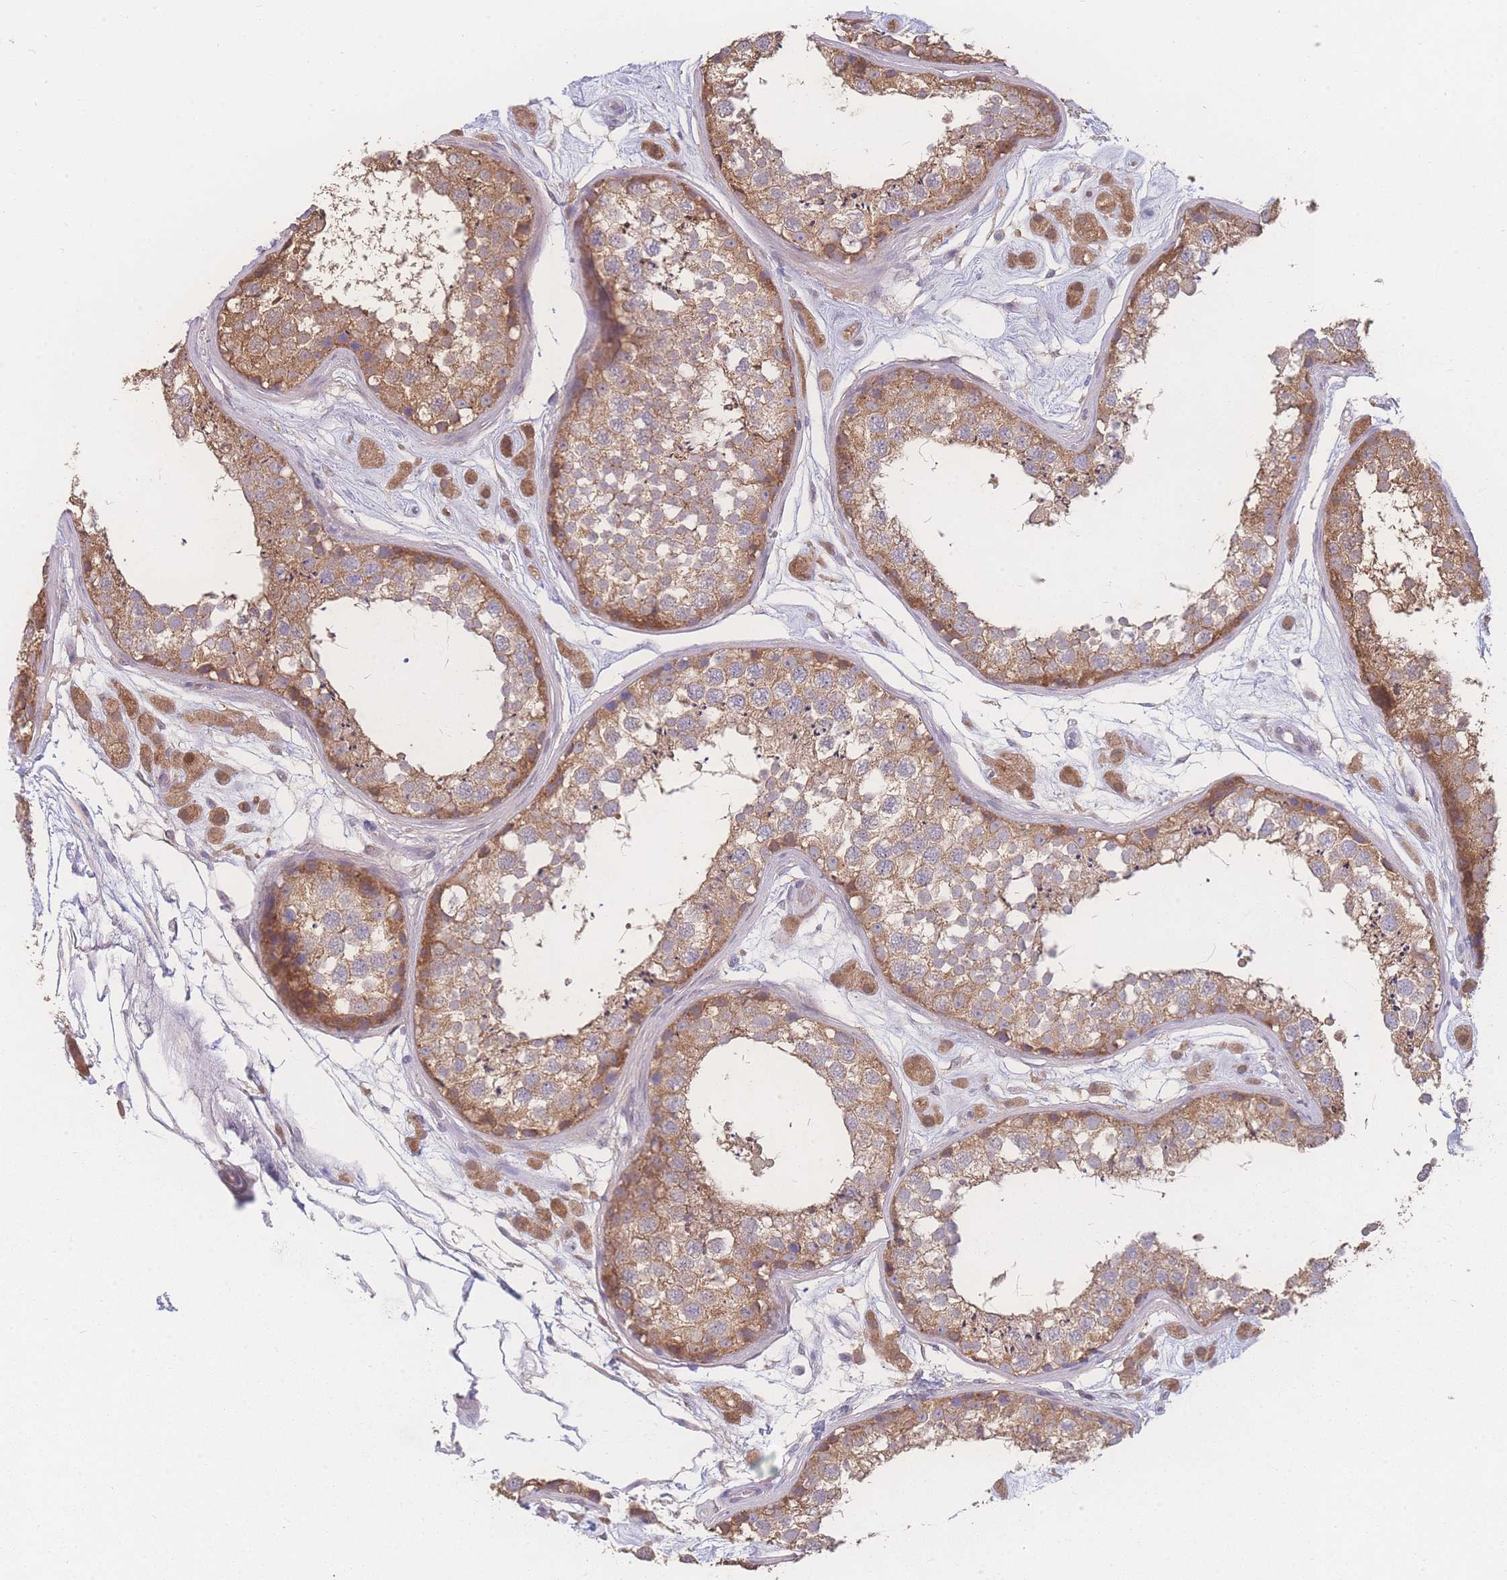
{"staining": {"intensity": "moderate", "quantity": ">75%", "location": "cytoplasmic/membranous"}, "tissue": "testis", "cell_type": "Cells in seminiferous ducts", "image_type": "normal", "snomed": [{"axis": "morphology", "description": "Normal tissue, NOS"}, {"axis": "topography", "description": "Testis"}], "caption": "The photomicrograph displays staining of benign testis, revealing moderate cytoplasmic/membranous protein staining (brown color) within cells in seminiferous ducts. The staining is performed using DAB brown chromogen to label protein expression. The nuclei are counter-stained blue using hematoxylin.", "gene": "GIPR", "patient": {"sex": "male", "age": 25}}